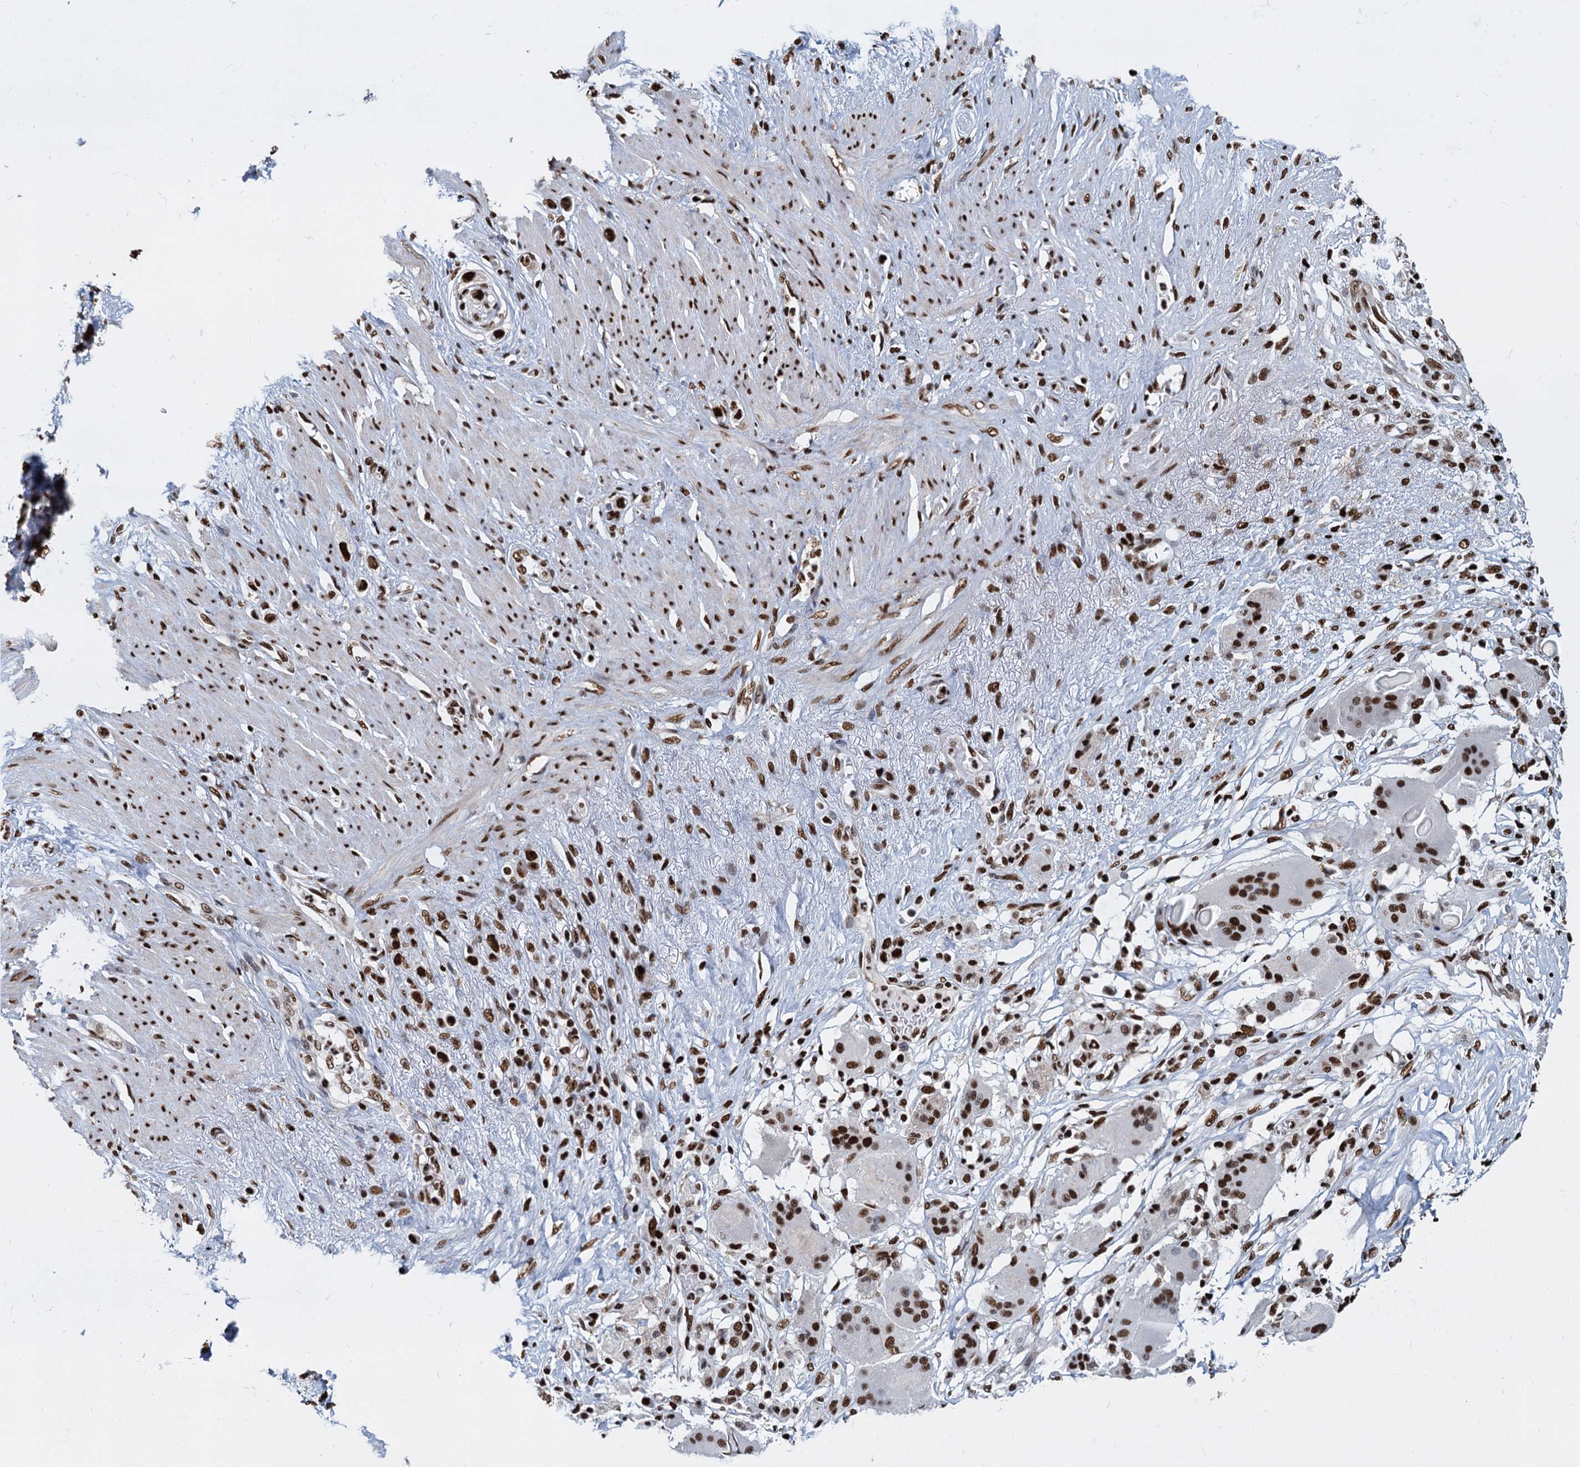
{"staining": {"intensity": "strong", "quantity": ">75%", "location": "nuclear"}, "tissue": "stomach cancer", "cell_type": "Tumor cells", "image_type": "cancer", "snomed": [{"axis": "morphology", "description": "Adenocarcinoma, NOS"}, {"axis": "morphology", "description": "Adenocarcinoma, High grade"}, {"axis": "topography", "description": "Stomach, upper"}, {"axis": "topography", "description": "Stomach, lower"}], "caption": "A high-resolution photomicrograph shows immunohistochemistry staining of high-grade adenocarcinoma (stomach), which exhibits strong nuclear staining in approximately >75% of tumor cells. (Brightfield microscopy of DAB IHC at high magnification).", "gene": "DCPS", "patient": {"sex": "female", "age": 65}}